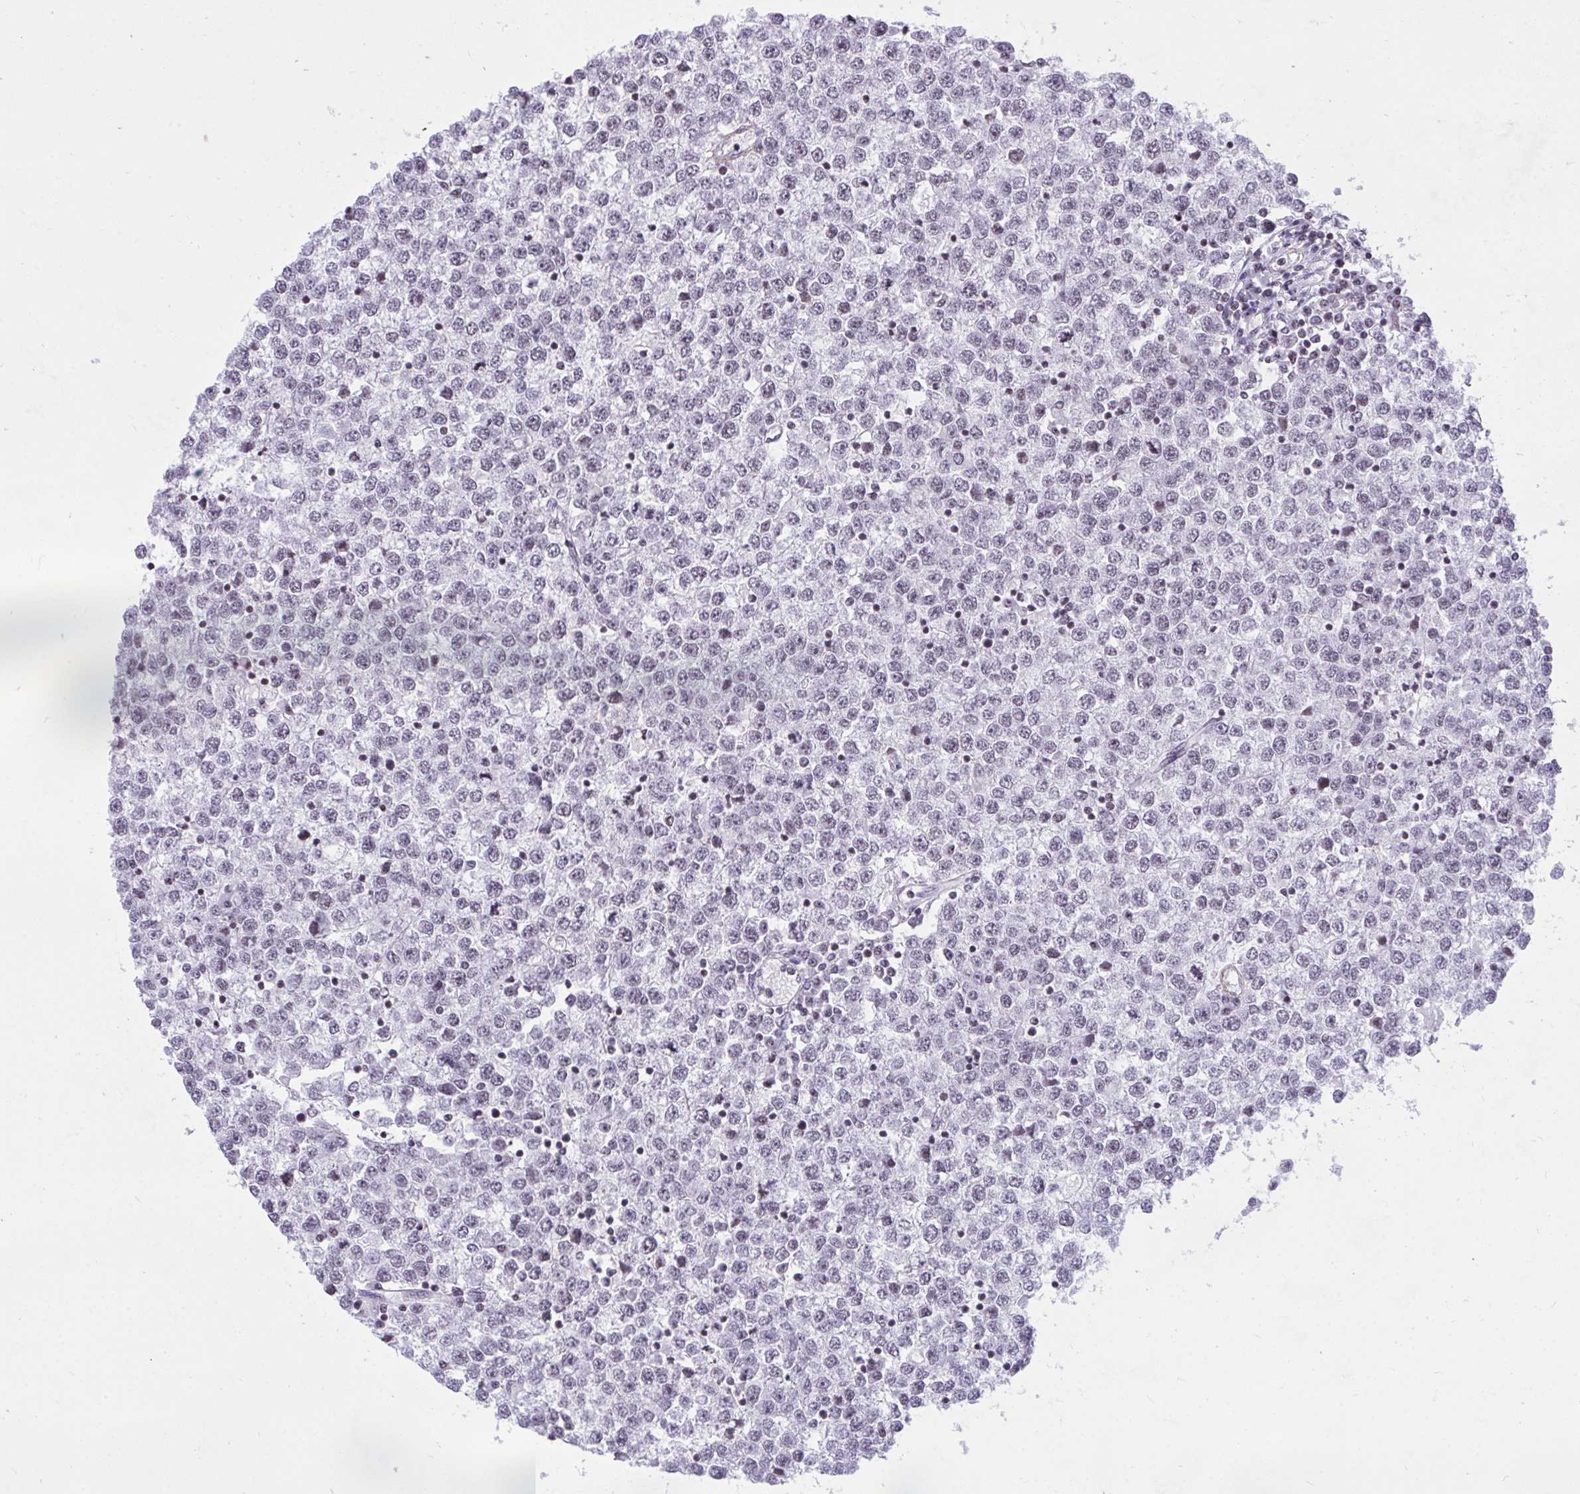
{"staining": {"intensity": "negative", "quantity": "none", "location": "none"}, "tissue": "testis cancer", "cell_type": "Tumor cells", "image_type": "cancer", "snomed": [{"axis": "morphology", "description": "Seminoma, NOS"}, {"axis": "topography", "description": "Testis"}], "caption": "IHC photomicrograph of neoplastic tissue: seminoma (testis) stained with DAB reveals no significant protein expression in tumor cells.", "gene": "KCNN4", "patient": {"sex": "male", "age": 65}}